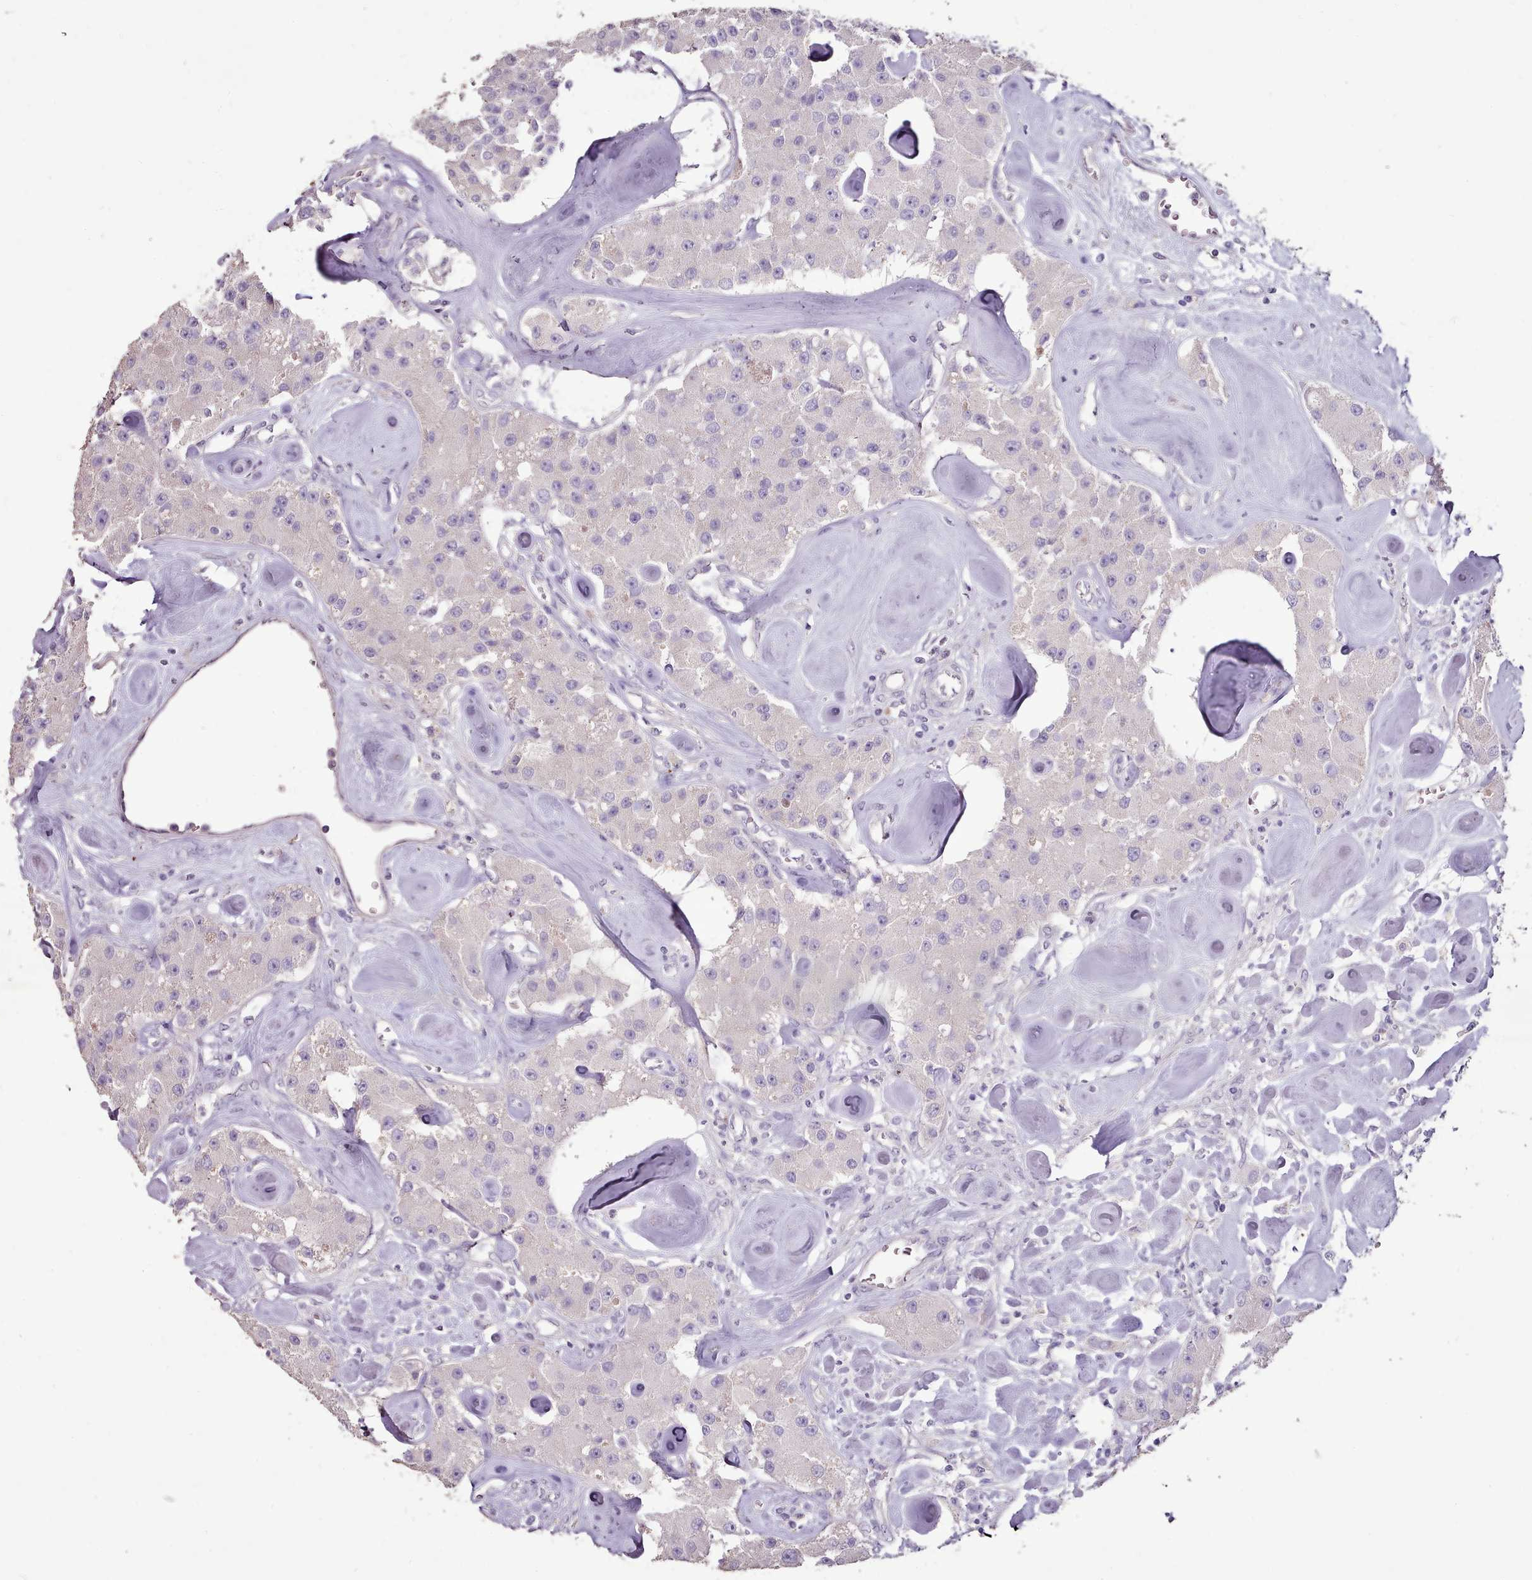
{"staining": {"intensity": "negative", "quantity": "none", "location": "none"}, "tissue": "carcinoid", "cell_type": "Tumor cells", "image_type": "cancer", "snomed": [{"axis": "morphology", "description": "Carcinoid, malignant, NOS"}, {"axis": "topography", "description": "Pancreas"}], "caption": "Carcinoid was stained to show a protein in brown. There is no significant expression in tumor cells.", "gene": "BLOC1S2", "patient": {"sex": "male", "age": 41}}